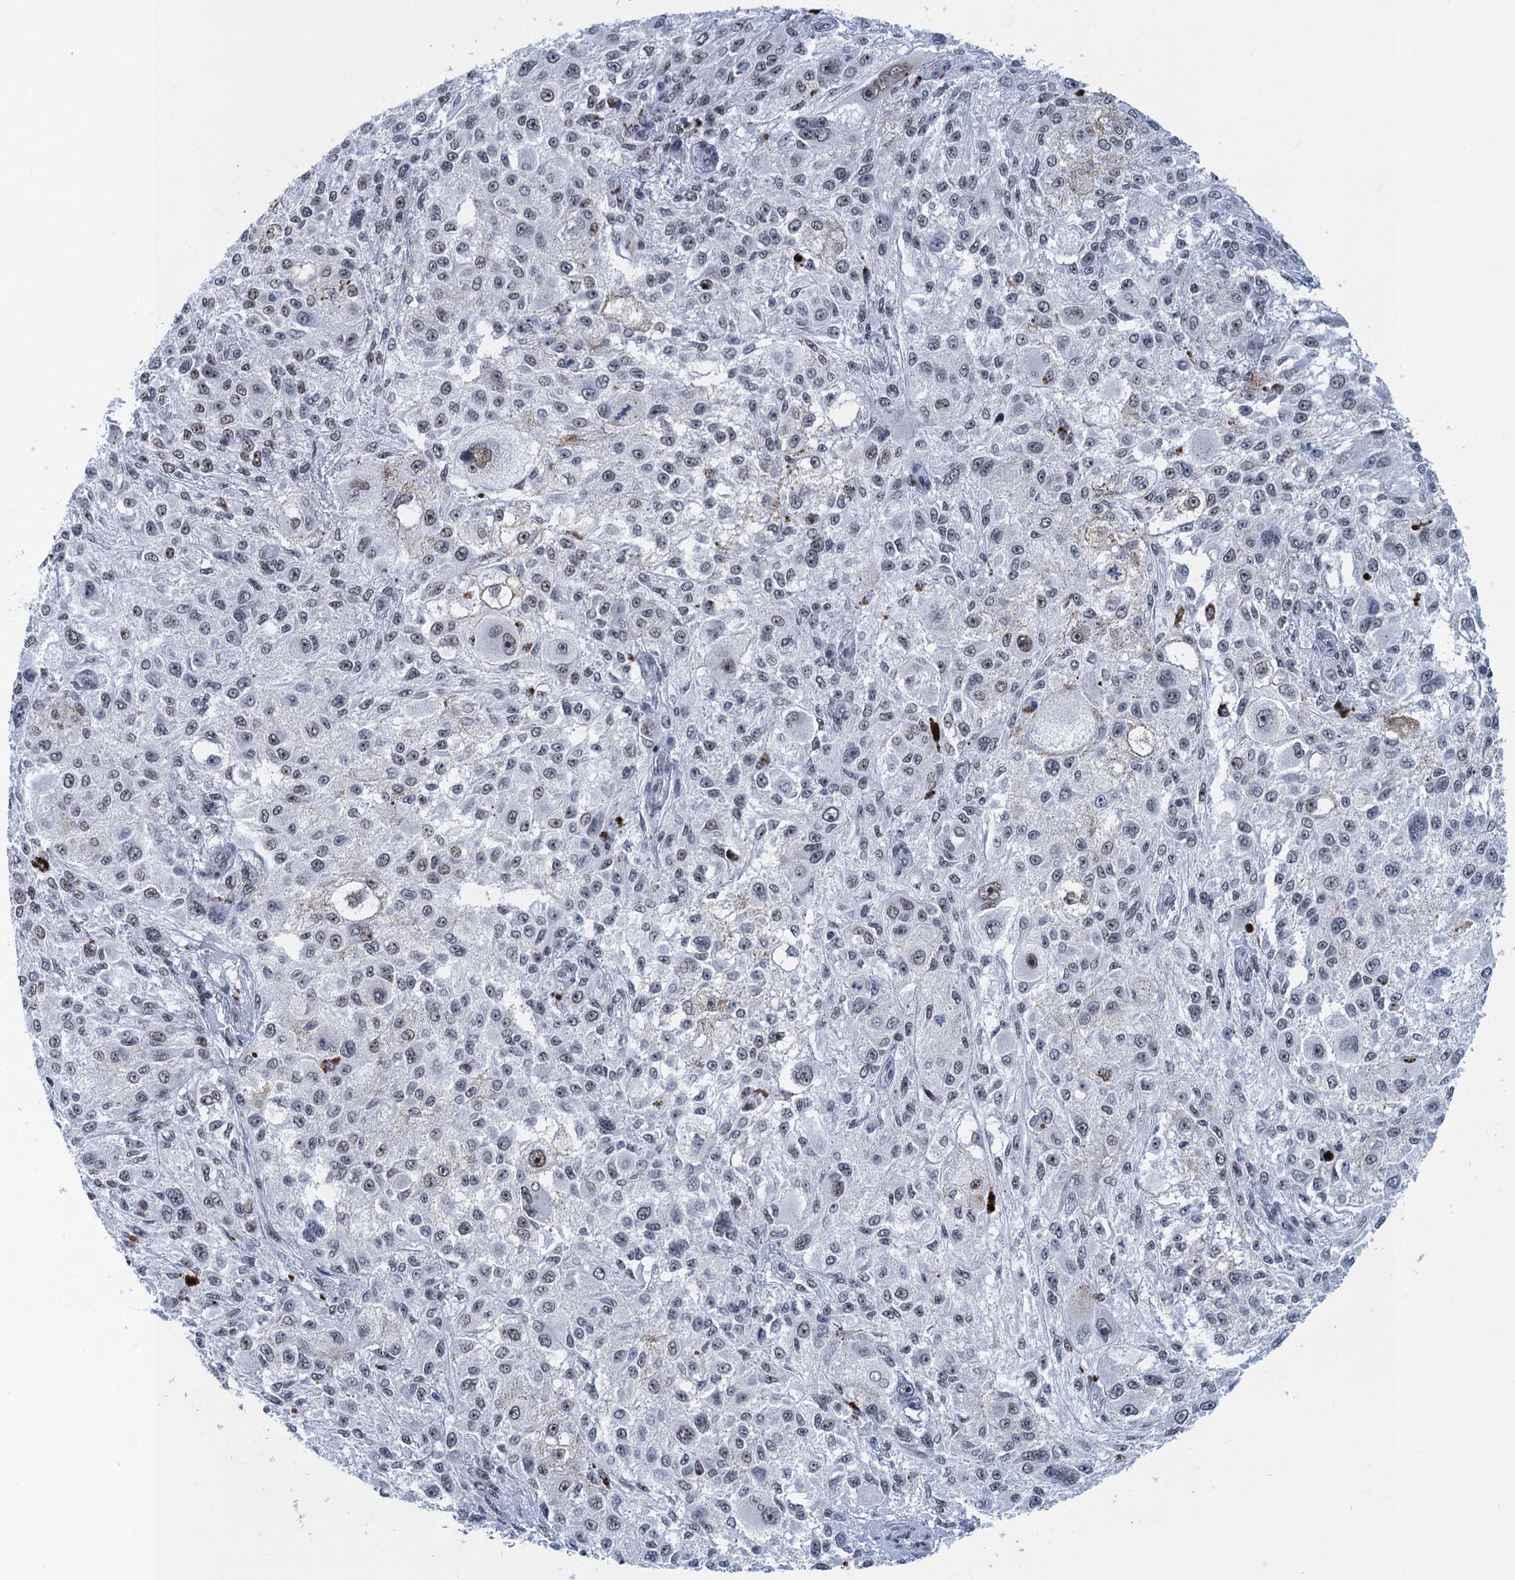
{"staining": {"intensity": "weak", "quantity": "25%-75%", "location": "nuclear"}, "tissue": "melanoma", "cell_type": "Tumor cells", "image_type": "cancer", "snomed": [{"axis": "morphology", "description": "Necrosis, NOS"}, {"axis": "morphology", "description": "Malignant melanoma, NOS"}, {"axis": "topography", "description": "Skin"}], "caption": "Melanoma stained with a protein marker shows weak staining in tumor cells.", "gene": "EPS8L1", "patient": {"sex": "female", "age": 87}}